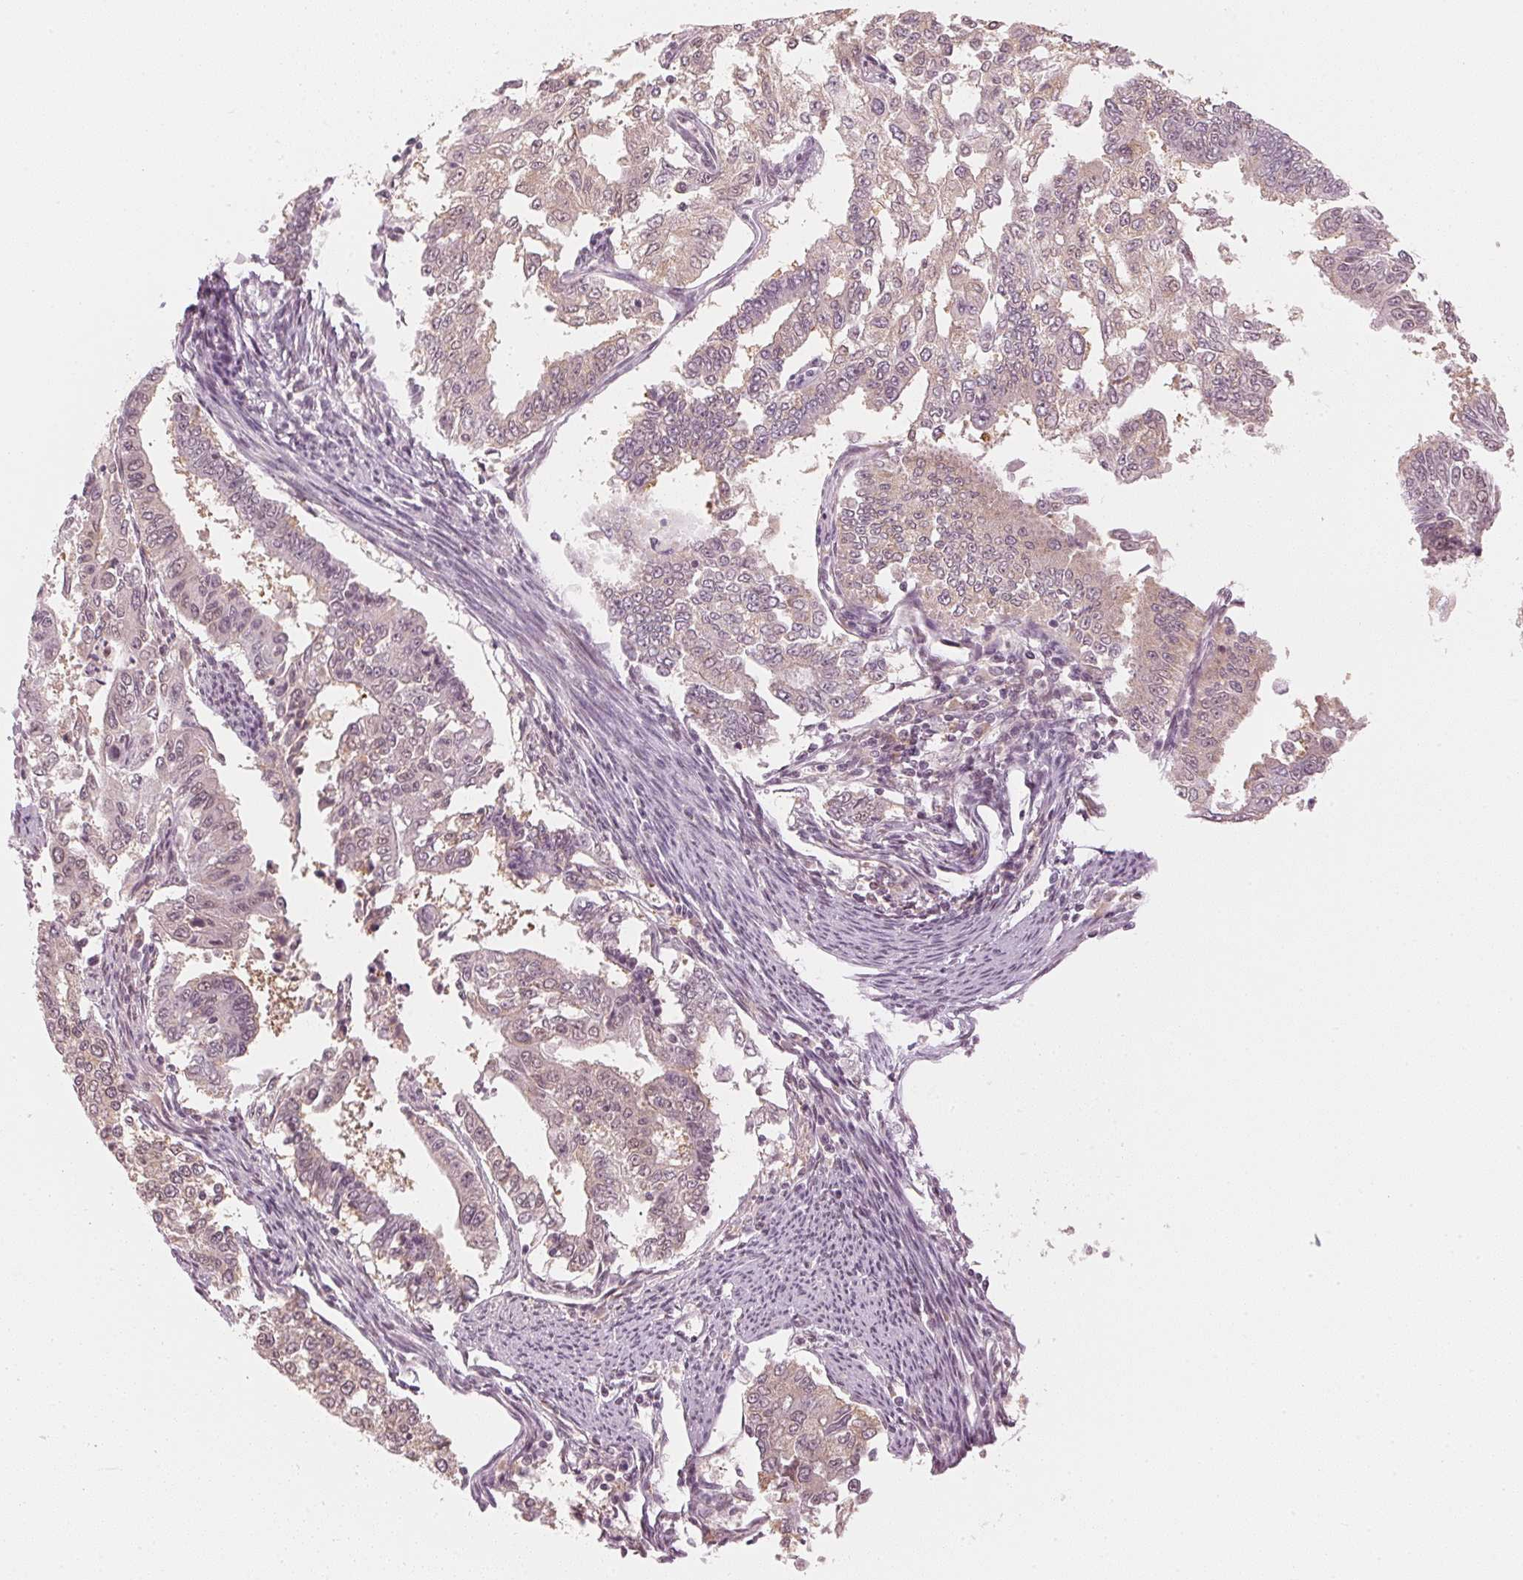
{"staining": {"intensity": "weak", "quantity": "<25%", "location": "cytoplasmic/membranous"}, "tissue": "endometrial cancer", "cell_type": "Tumor cells", "image_type": "cancer", "snomed": [{"axis": "morphology", "description": "Adenocarcinoma, NOS"}, {"axis": "topography", "description": "Uterus"}], "caption": "A micrograph of human endometrial cancer is negative for staining in tumor cells. (DAB (3,3'-diaminobenzidine) immunohistochemistry visualized using brightfield microscopy, high magnification).", "gene": "KPRP", "patient": {"sex": "female", "age": 59}}